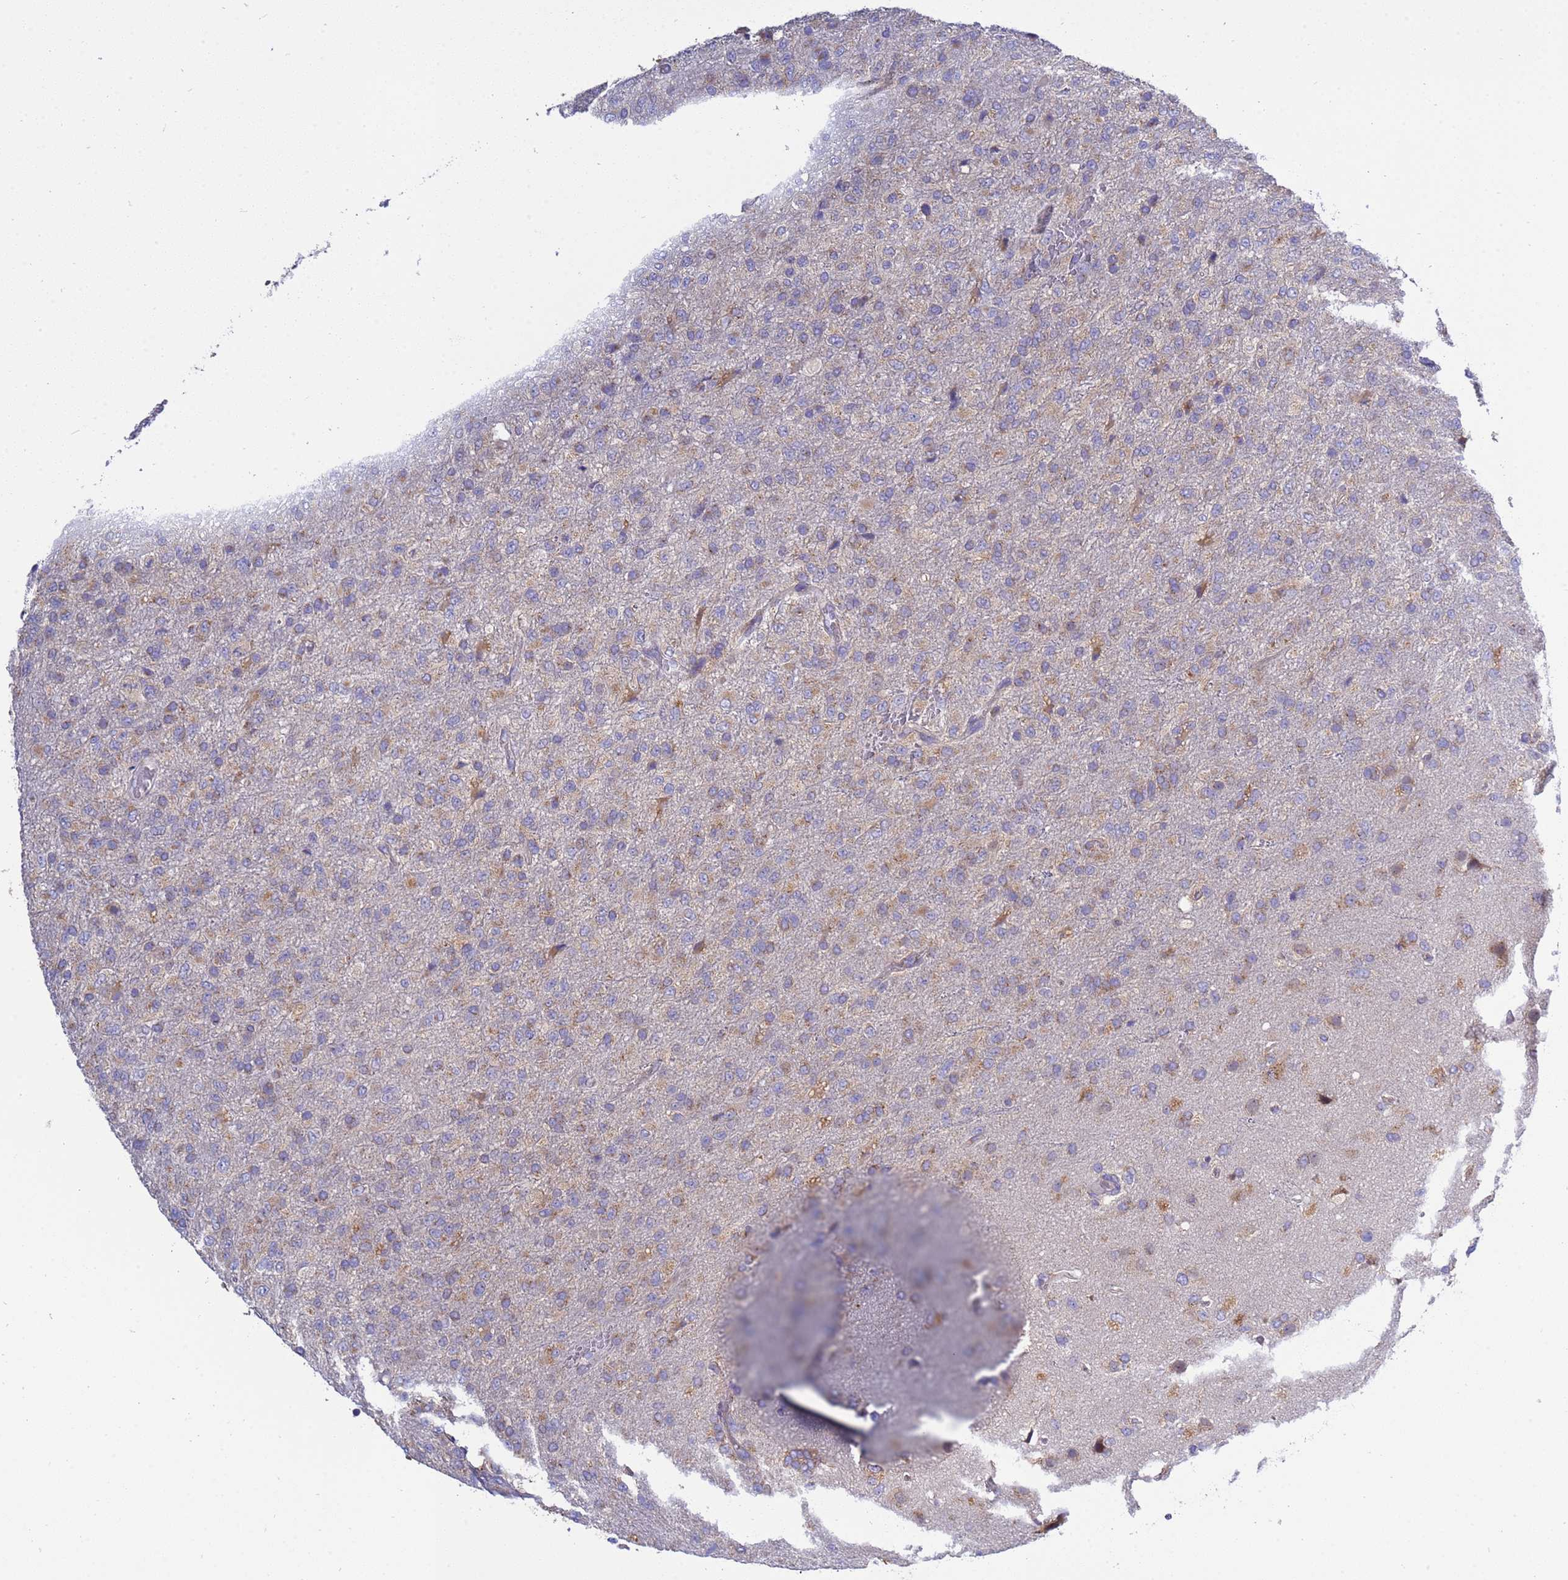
{"staining": {"intensity": "moderate", "quantity": "25%-75%", "location": "cytoplasmic/membranous"}, "tissue": "glioma", "cell_type": "Tumor cells", "image_type": "cancer", "snomed": [{"axis": "morphology", "description": "Glioma, malignant, High grade"}, {"axis": "topography", "description": "Brain"}], "caption": "Moderate cytoplasmic/membranous positivity is identified in about 25%-75% of tumor cells in malignant glioma (high-grade).", "gene": "ANAPC1", "patient": {"sex": "female", "age": 74}}